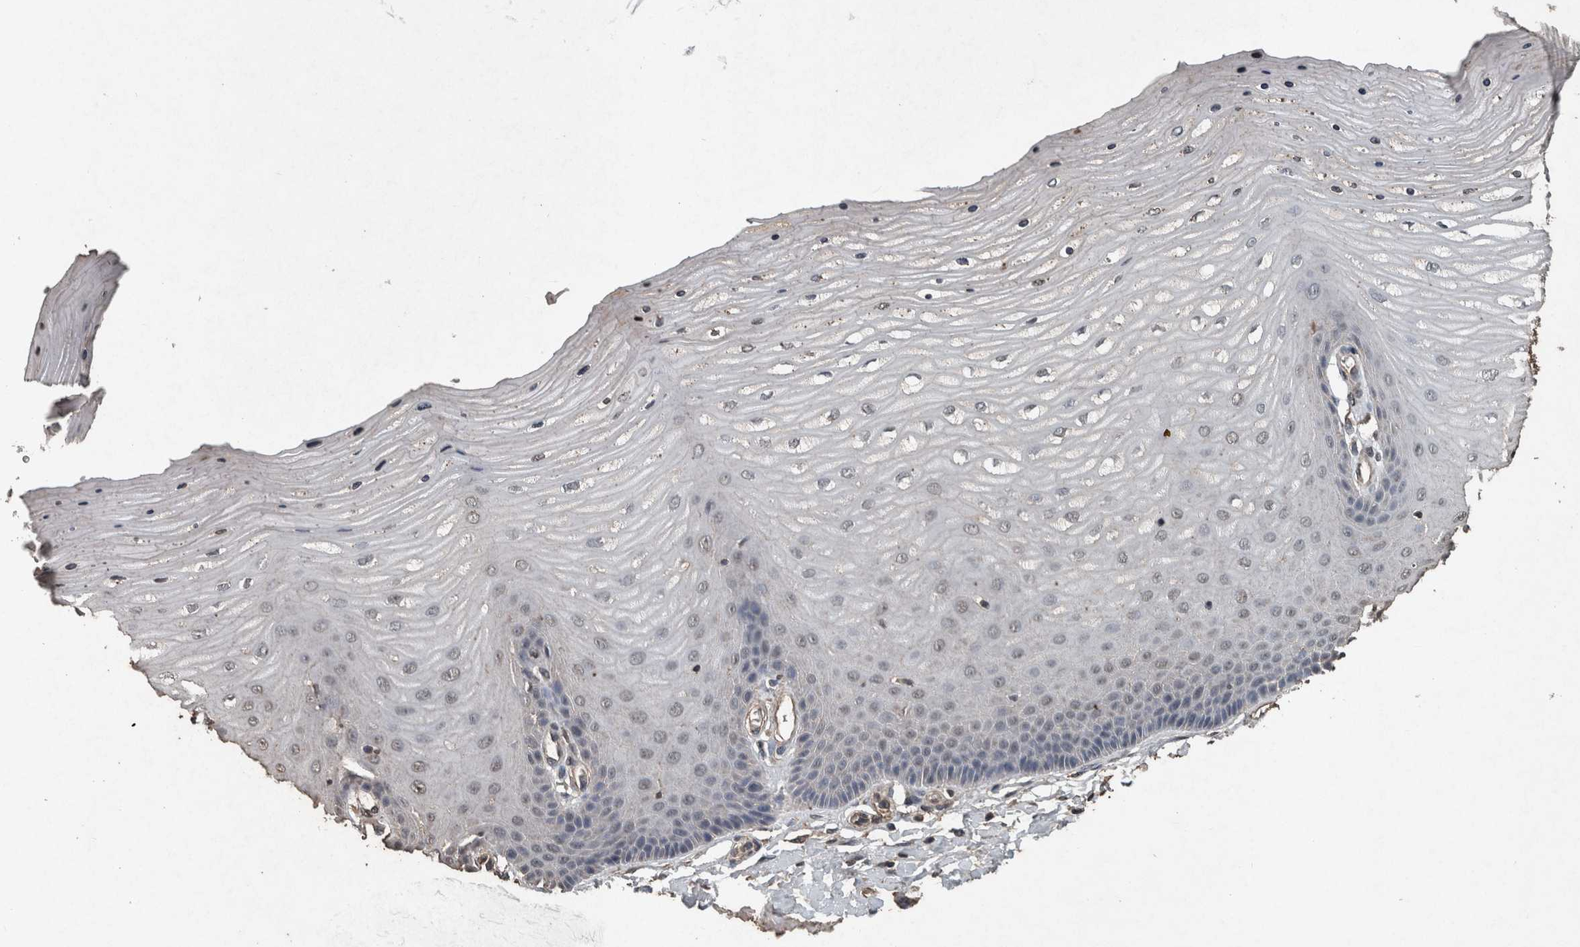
{"staining": {"intensity": "weak", "quantity": "<25%", "location": "cytoplasmic/membranous"}, "tissue": "cervix", "cell_type": "Glandular cells", "image_type": "normal", "snomed": [{"axis": "morphology", "description": "Normal tissue, NOS"}, {"axis": "topography", "description": "Cervix"}], "caption": "DAB immunohistochemical staining of unremarkable human cervix shows no significant staining in glandular cells.", "gene": "FGFRL1", "patient": {"sex": "female", "age": 55}}